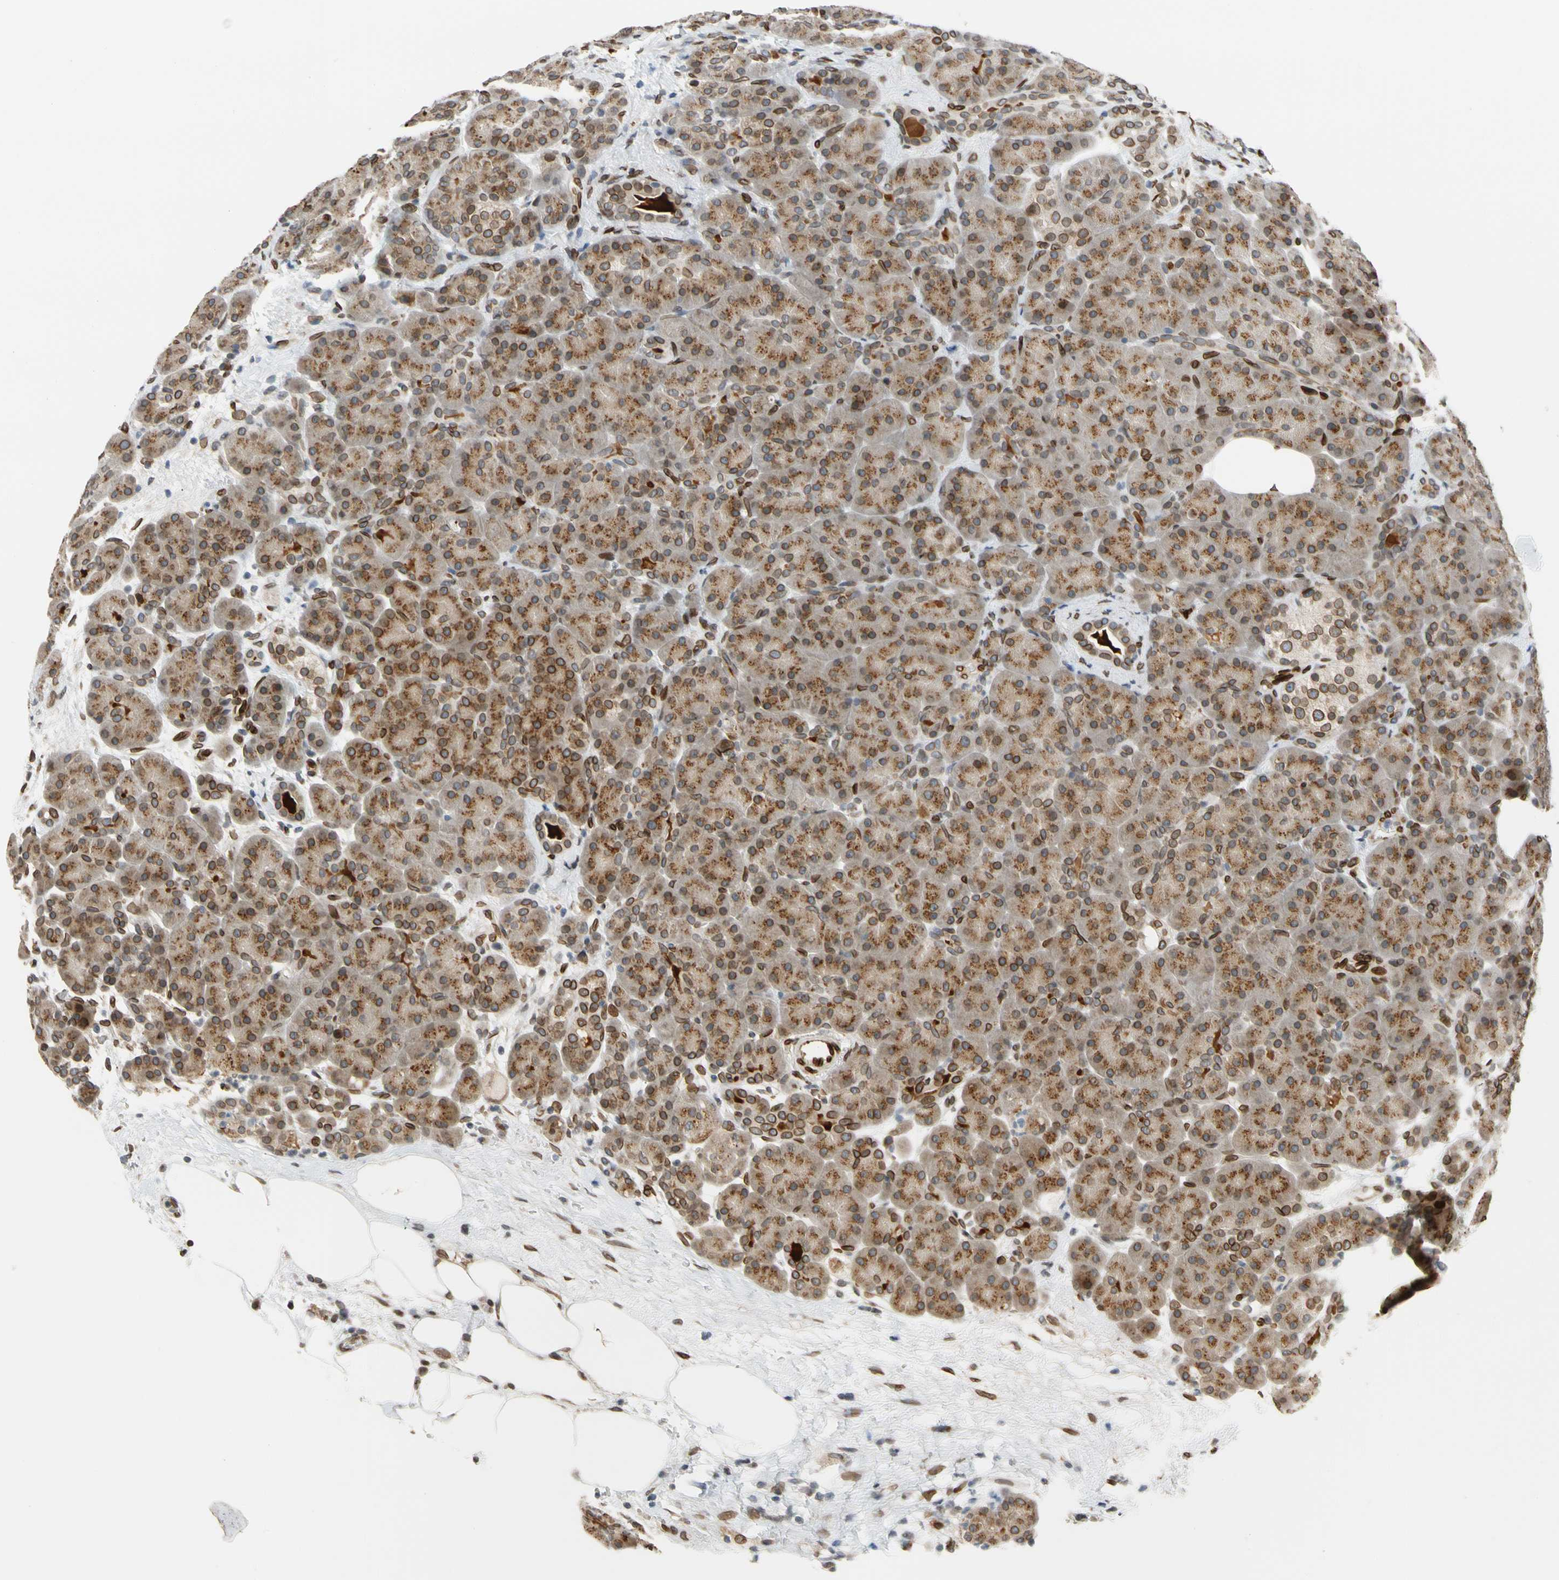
{"staining": {"intensity": "strong", "quantity": ">75%", "location": "cytoplasmic/membranous,nuclear"}, "tissue": "pancreas", "cell_type": "Exocrine glandular cells", "image_type": "normal", "snomed": [{"axis": "morphology", "description": "Normal tissue, NOS"}, {"axis": "topography", "description": "Pancreas"}], "caption": "Immunohistochemical staining of unremarkable human pancreas displays >75% levels of strong cytoplasmic/membranous,nuclear protein staining in approximately >75% of exocrine glandular cells. The staining was performed using DAB to visualize the protein expression in brown, while the nuclei were stained in blue with hematoxylin (Magnification: 20x).", "gene": "SUN1", "patient": {"sex": "male", "age": 66}}